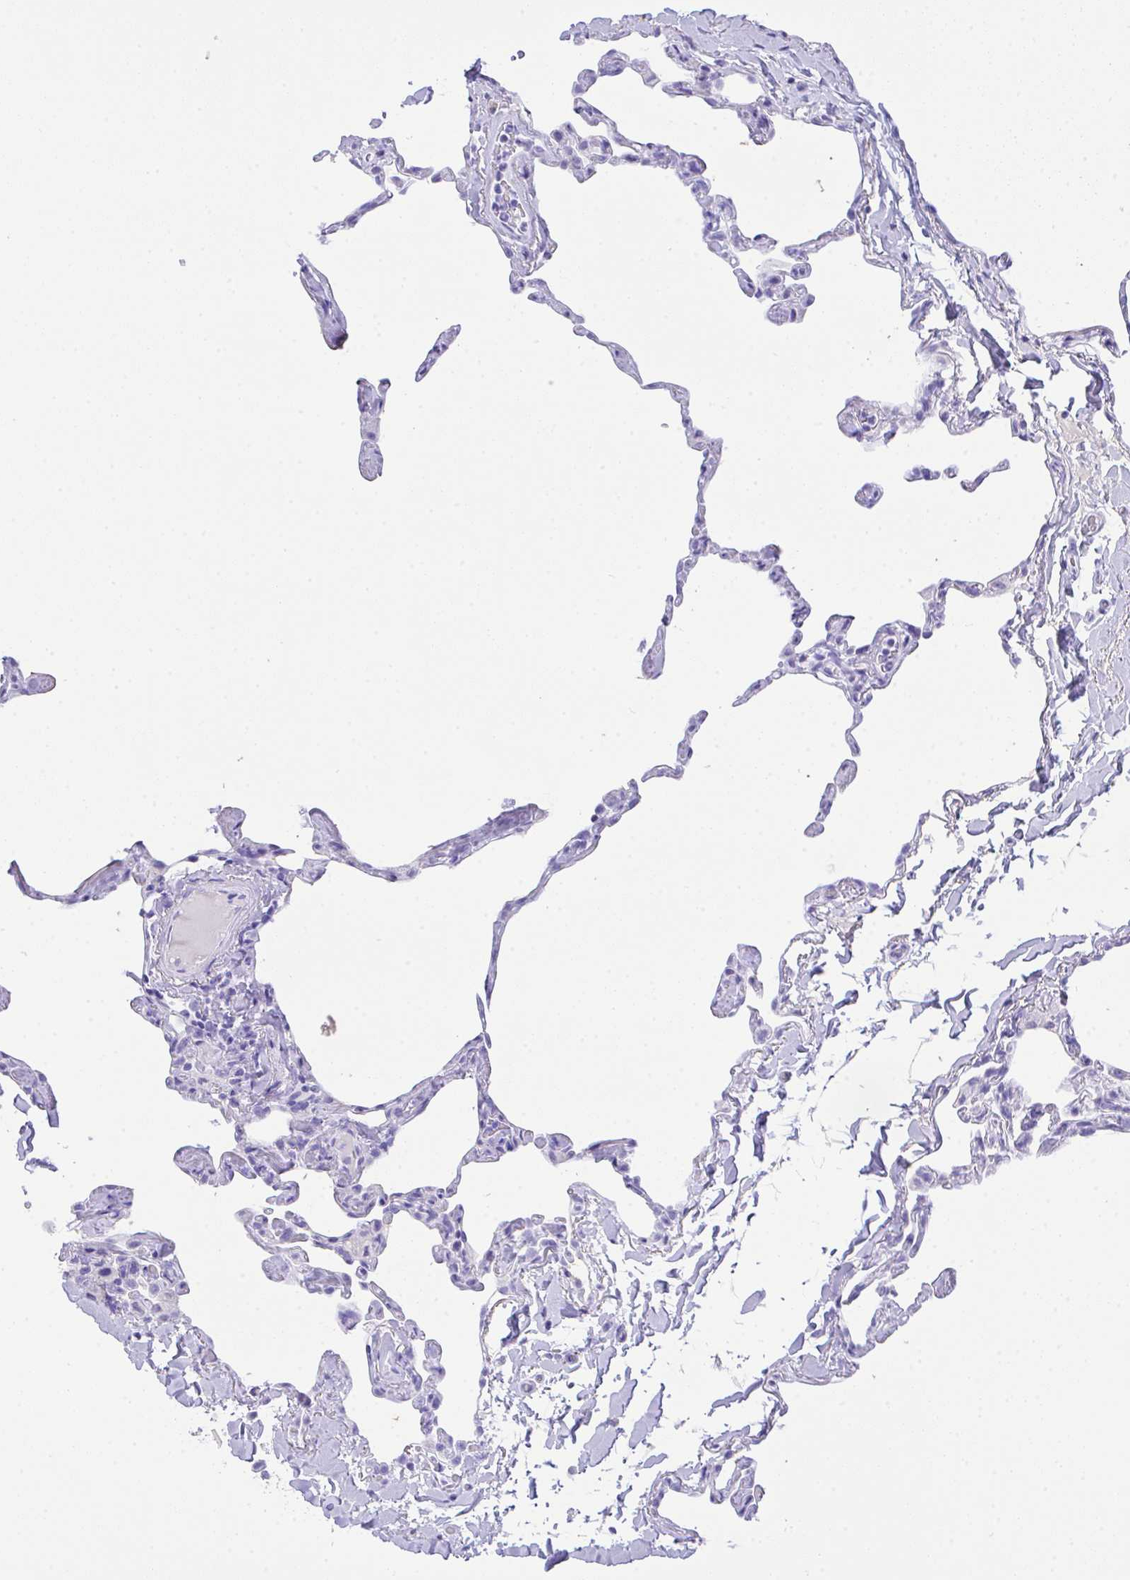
{"staining": {"intensity": "negative", "quantity": "none", "location": "none"}, "tissue": "lung", "cell_type": "Alveolar cells", "image_type": "normal", "snomed": [{"axis": "morphology", "description": "Normal tissue, NOS"}, {"axis": "topography", "description": "Lung"}], "caption": "A high-resolution histopathology image shows IHC staining of benign lung, which shows no significant positivity in alveolar cells.", "gene": "AKR1D1", "patient": {"sex": "male", "age": 65}}